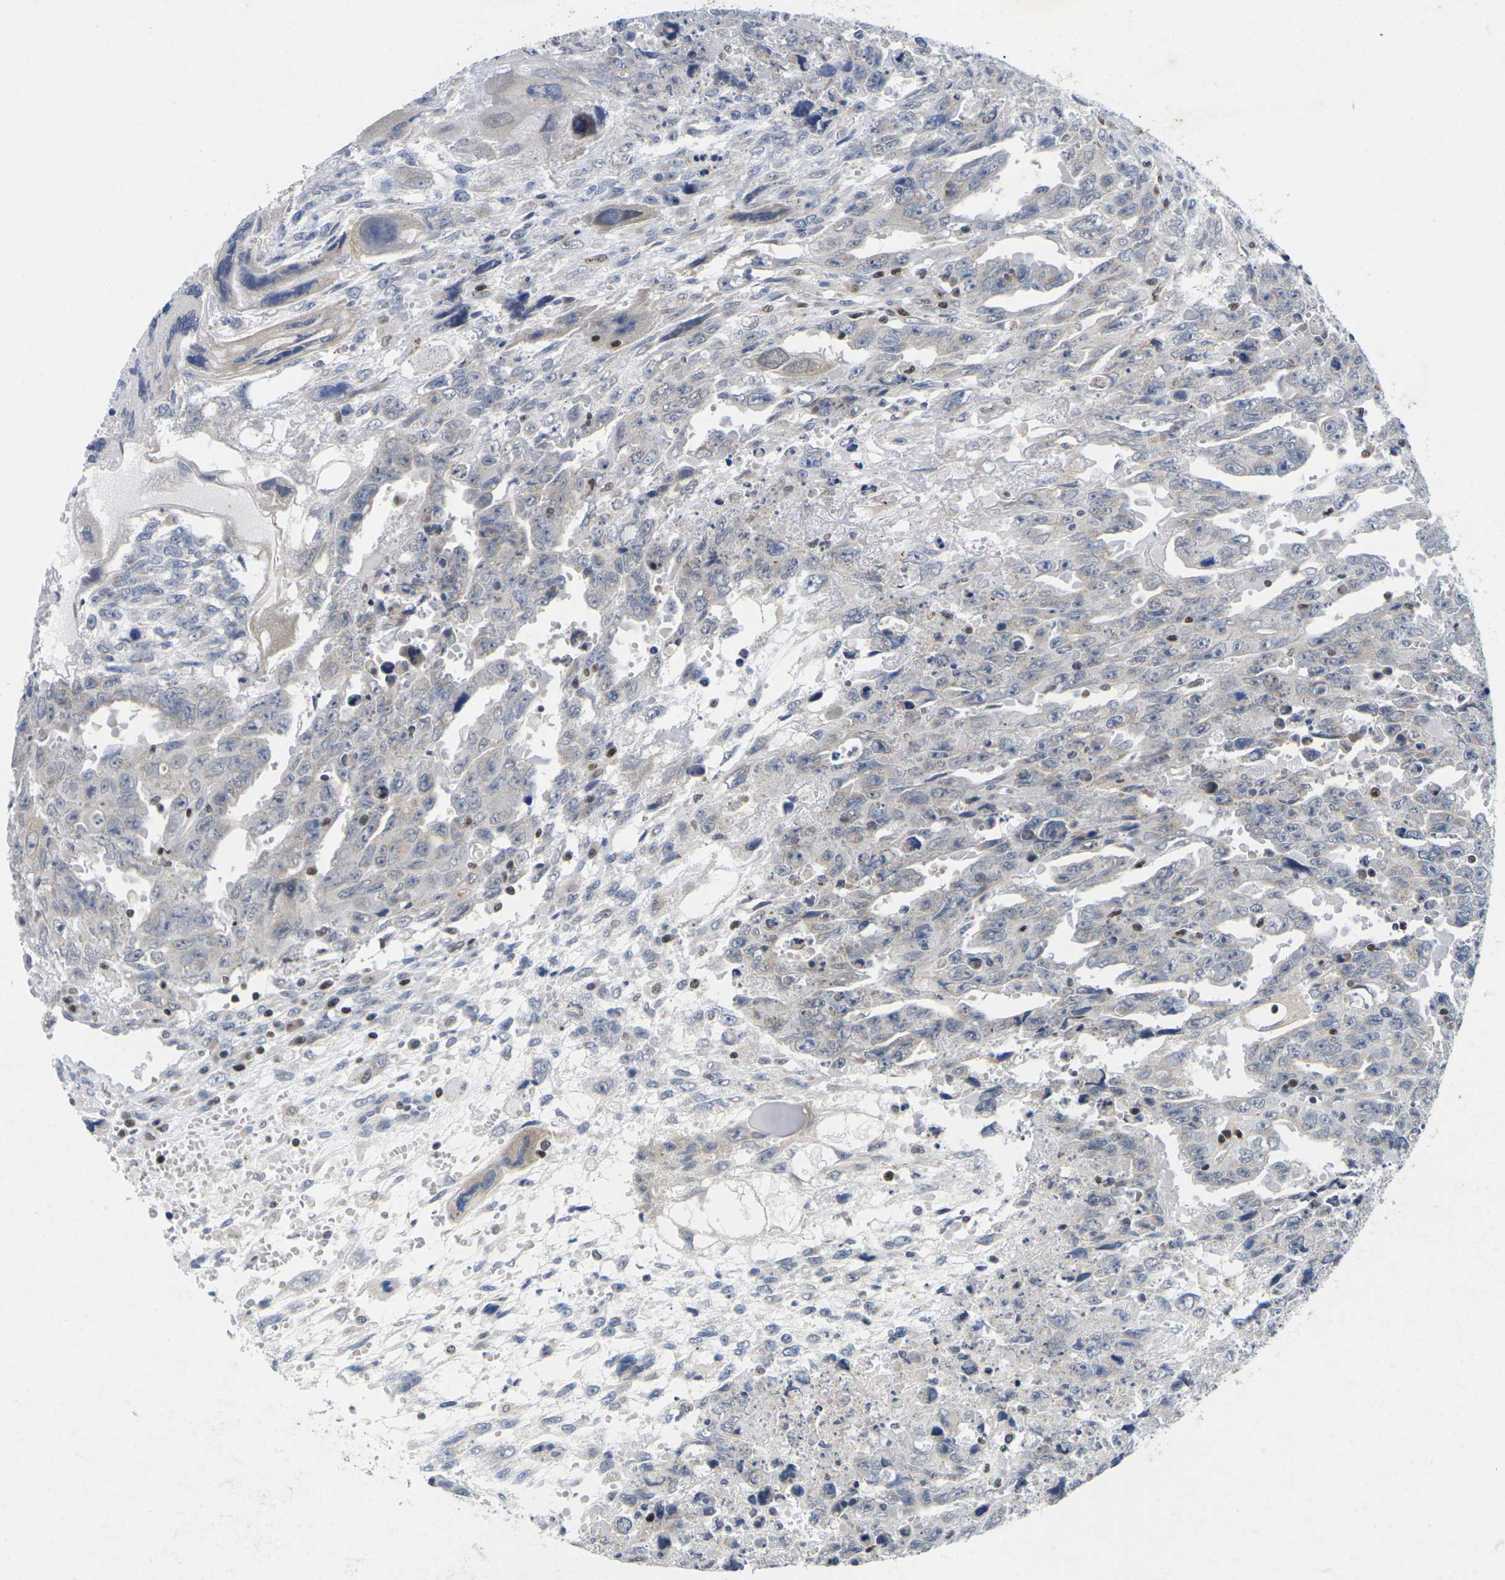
{"staining": {"intensity": "negative", "quantity": "none", "location": "none"}, "tissue": "testis cancer", "cell_type": "Tumor cells", "image_type": "cancer", "snomed": [{"axis": "morphology", "description": "Carcinoma, Embryonal, NOS"}, {"axis": "topography", "description": "Testis"}], "caption": "This image is of testis cancer stained with immunohistochemistry to label a protein in brown with the nuclei are counter-stained blue. There is no positivity in tumor cells.", "gene": "IKZF1", "patient": {"sex": "male", "age": 28}}